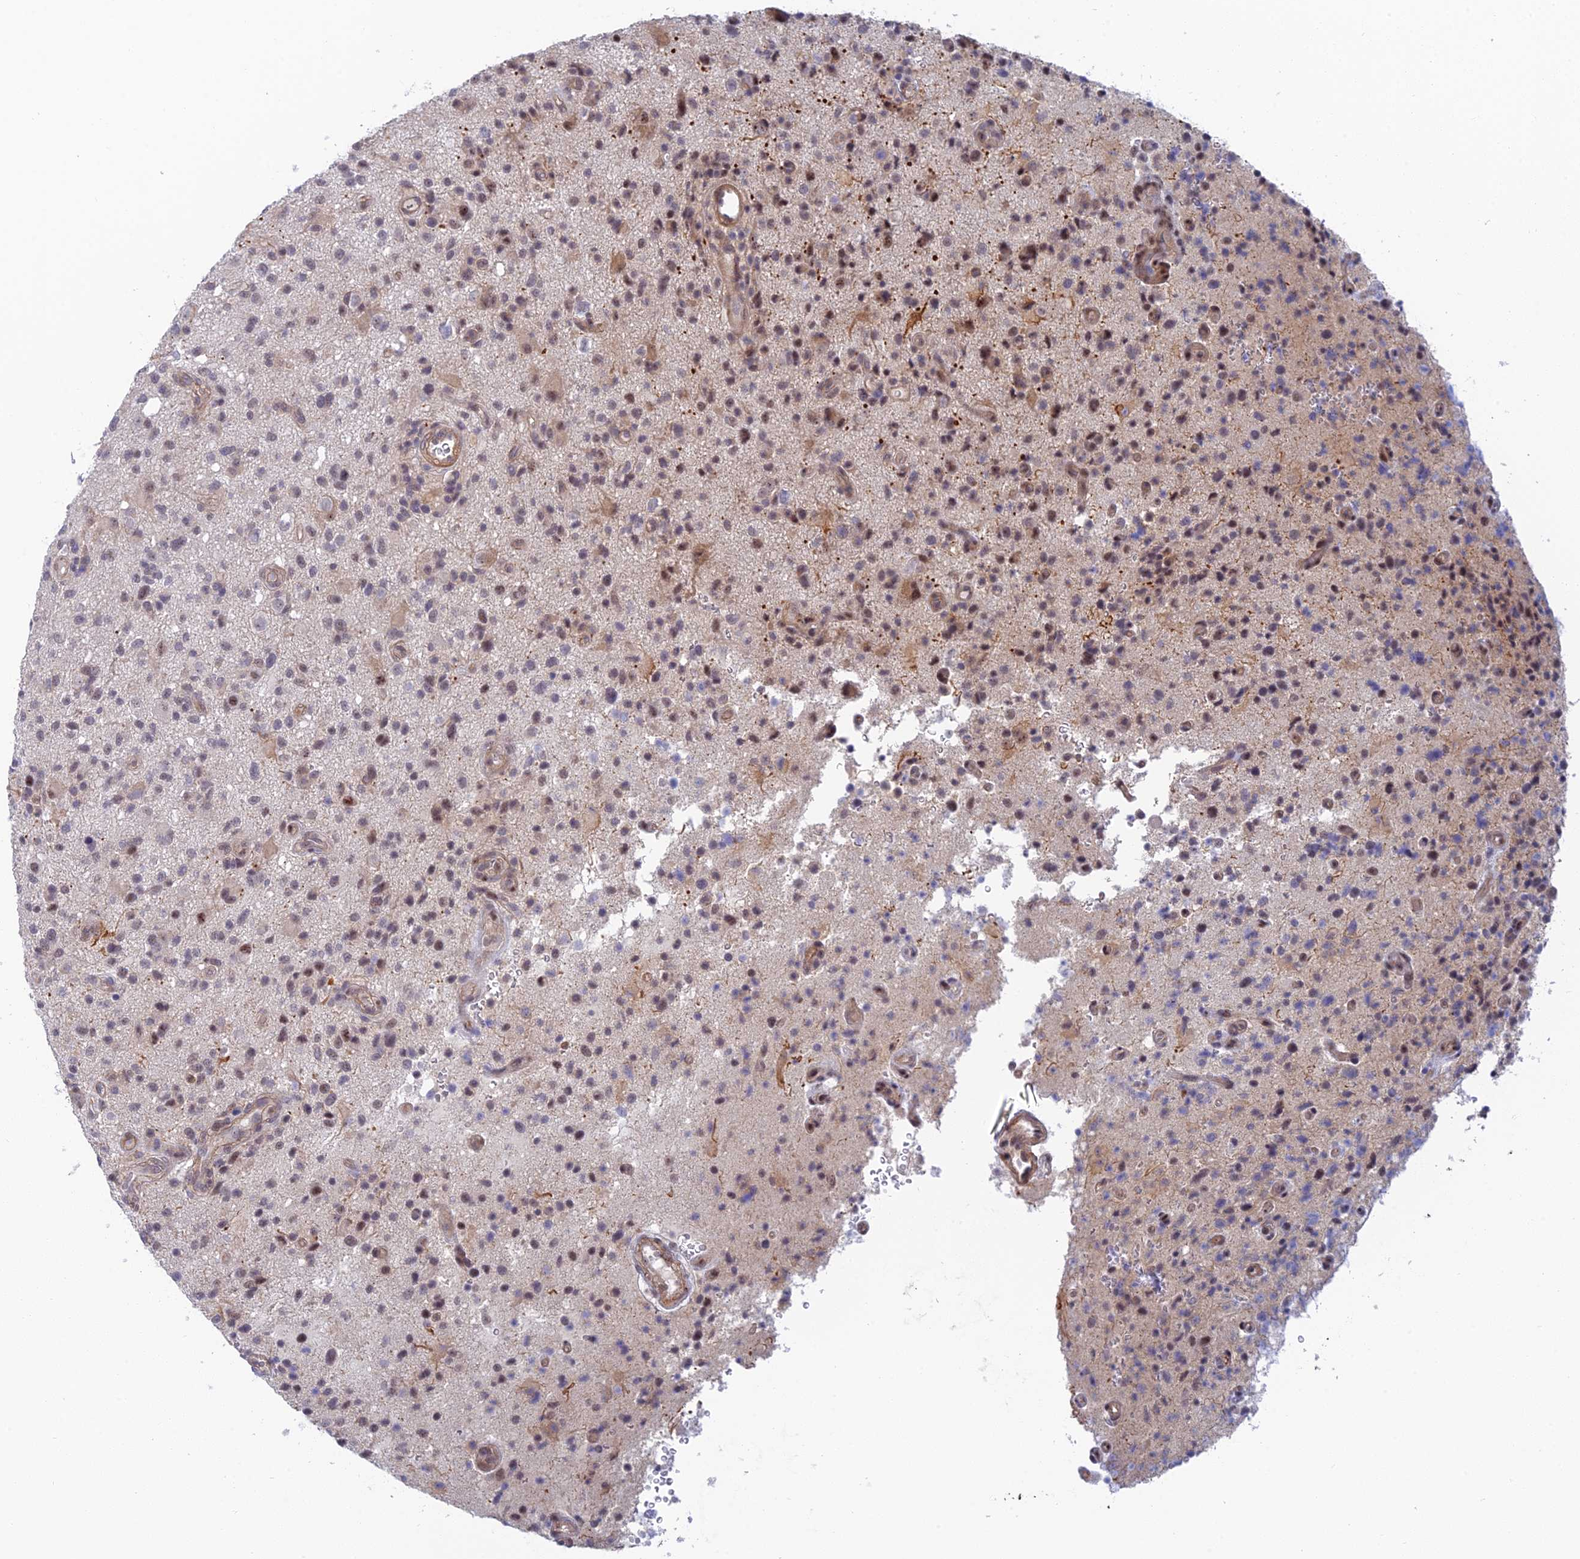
{"staining": {"intensity": "weak", "quantity": ">75%", "location": "nuclear"}, "tissue": "glioma", "cell_type": "Tumor cells", "image_type": "cancer", "snomed": [{"axis": "morphology", "description": "Glioma, malignant, High grade"}, {"axis": "topography", "description": "Brain"}], "caption": "The immunohistochemical stain labels weak nuclear staining in tumor cells of high-grade glioma (malignant) tissue.", "gene": "CFAP92", "patient": {"sex": "male", "age": 47}}